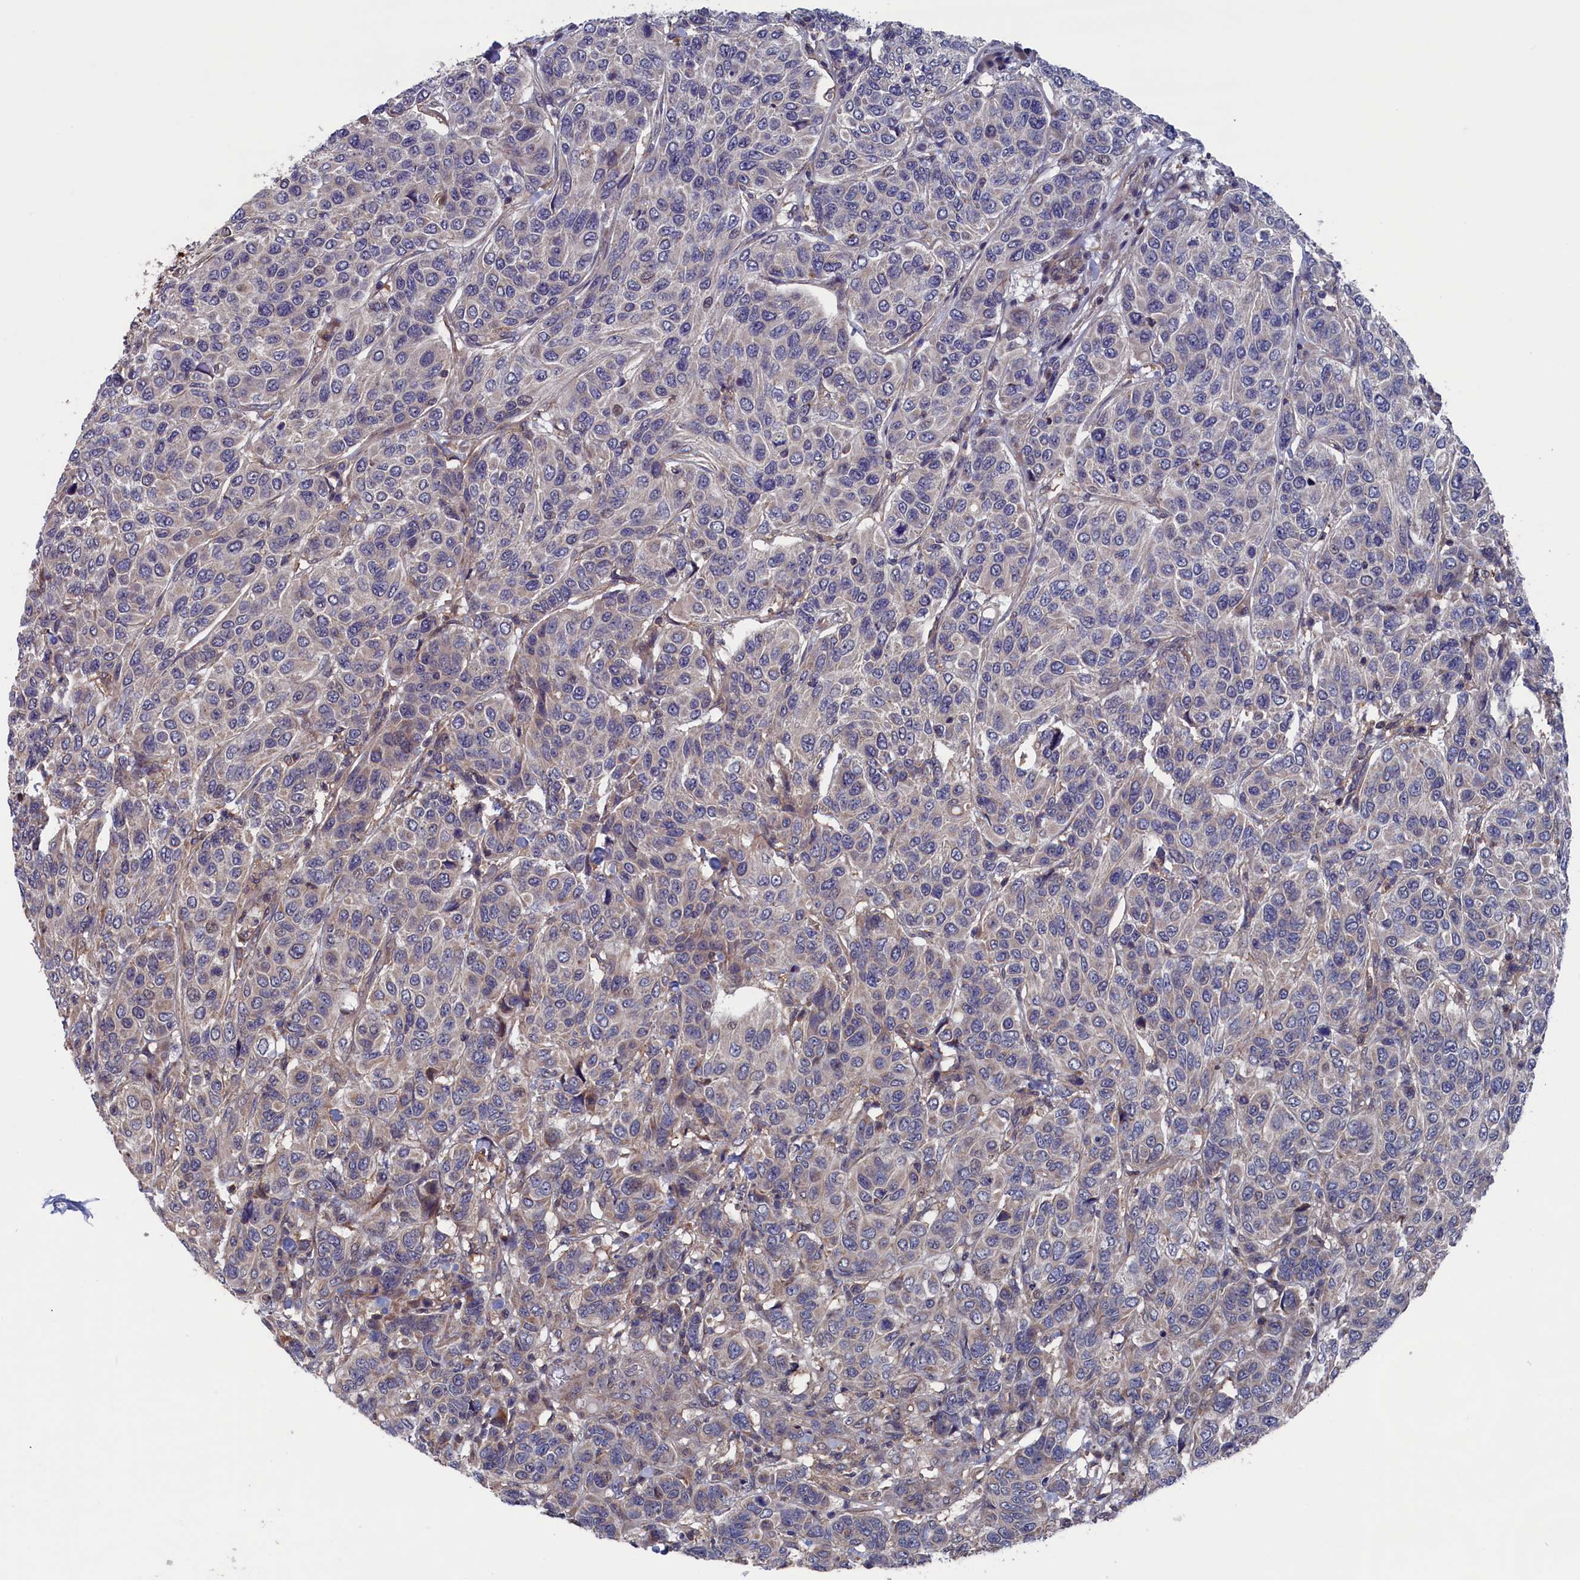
{"staining": {"intensity": "weak", "quantity": "<25%", "location": "cytoplasmic/membranous"}, "tissue": "breast cancer", "cell_type": "Tumor cells", "image_type": "cancer", "snomed": [{"axis": "morphology", "description": "Duct carcinoma"}, {"axis": "topography", "description": "Breast"}], "caption": "IHC image of breast cancer stained for a protein (brown), which displays no staining in tumor cells. Nuclei are stained in blue.", "gene": "SPATA13", "patient": {"sex": "female", "age": 55}}